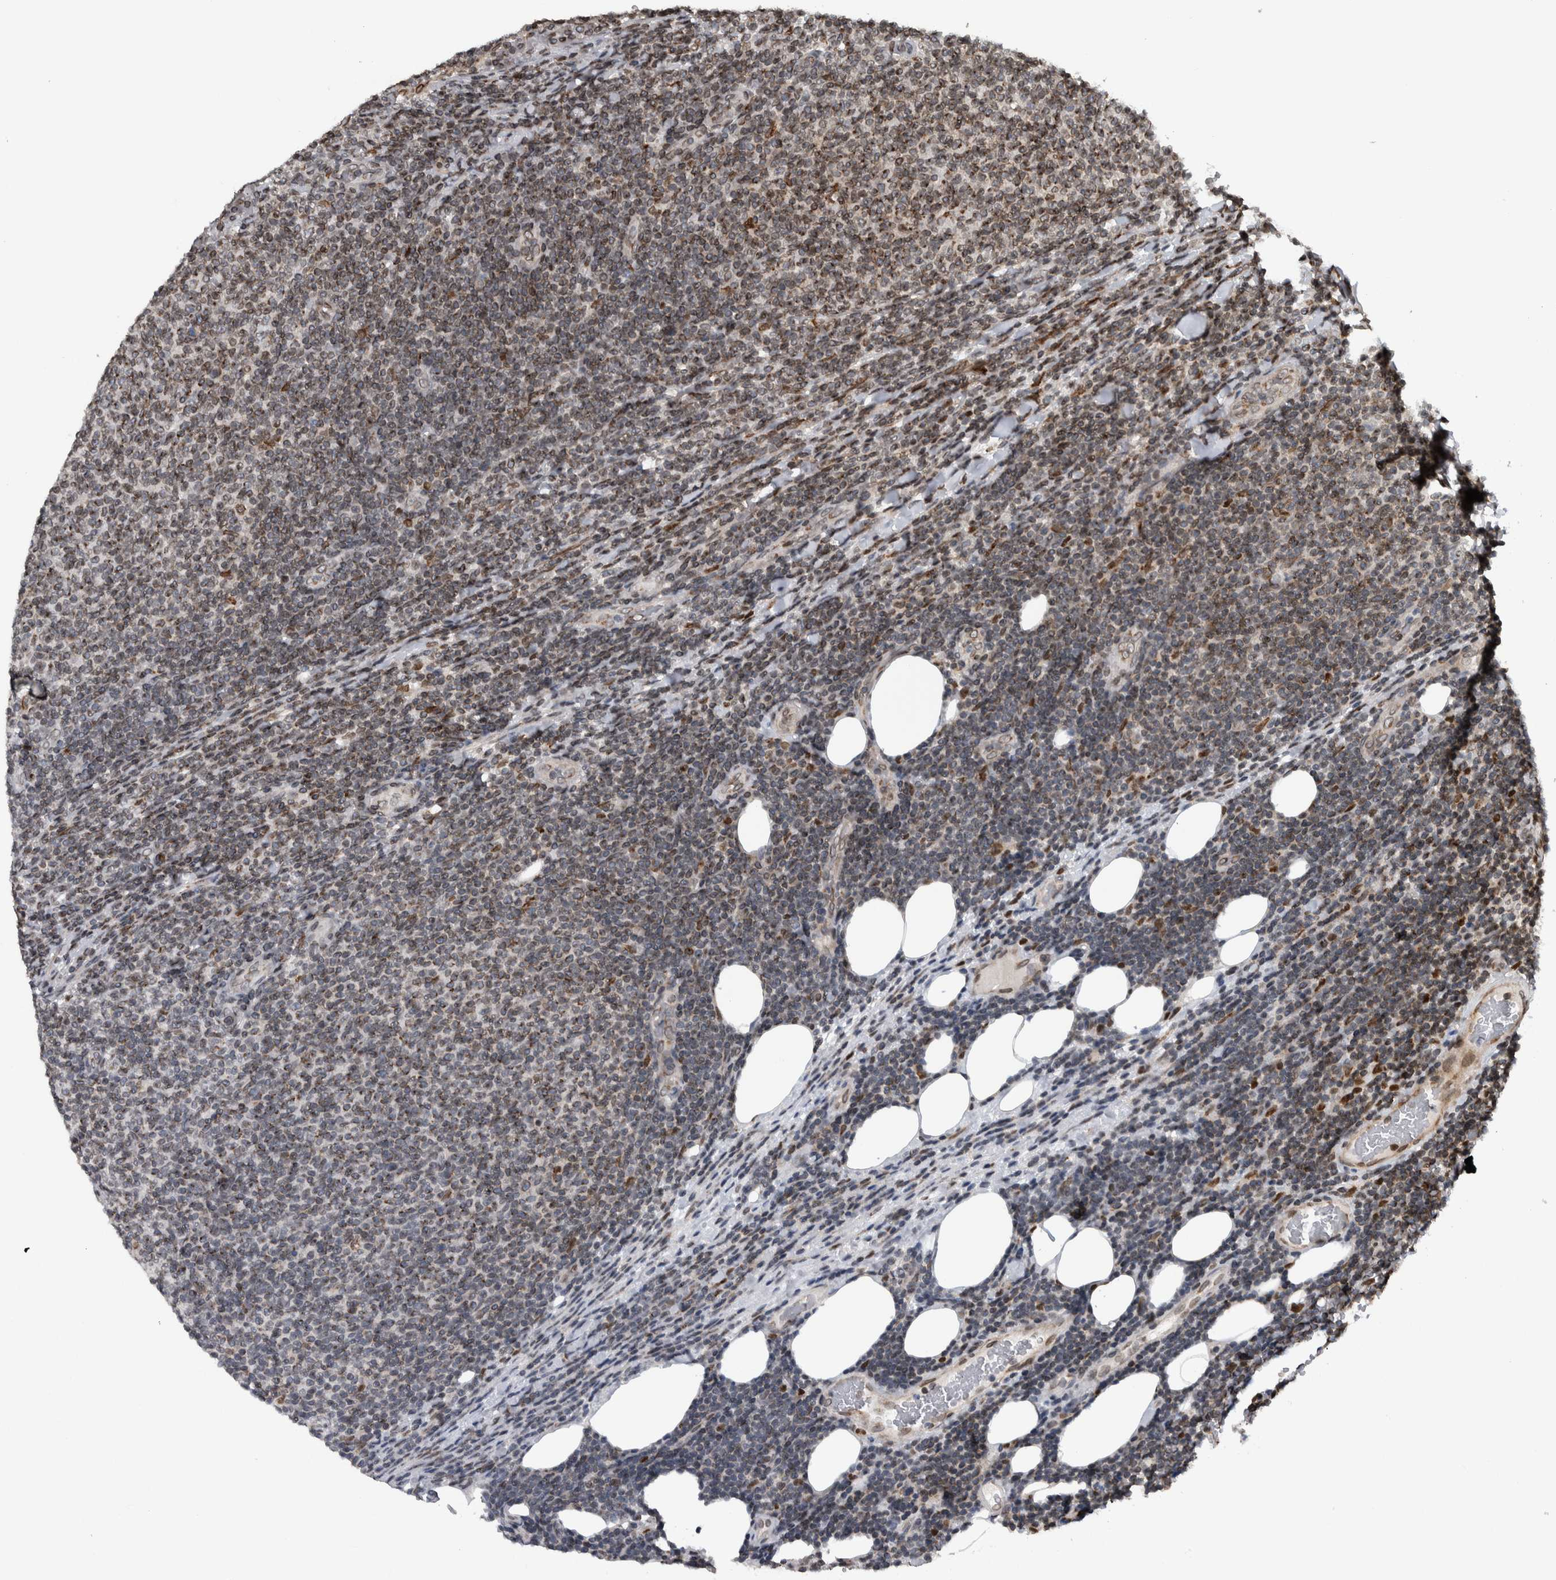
{"staining": {"intensity": "moderate", "quantity": "<25%", "location": "cytoplasmic/membranous,nuclear"}, "tissue": "lymphoma", "cell_type": "Tumor cells", "image_type": "cancer", "snomed": [{"axis": "morphology", "description": "Malignant lymphoma, non-Hodgkin's type, Low grade"}, {"axis": "topography", "description": "Lymph node"}], "caption": "Immunohistochemistry (IHC) micrograph of lymphoma stained for a protein (brown), which shows low levels of moderate cytoplasmic/membranous and nuclear positivity in about <25% of tumor cells.", "gene": "FAM135B", "patient": {"sex": "male", "age": 66}}